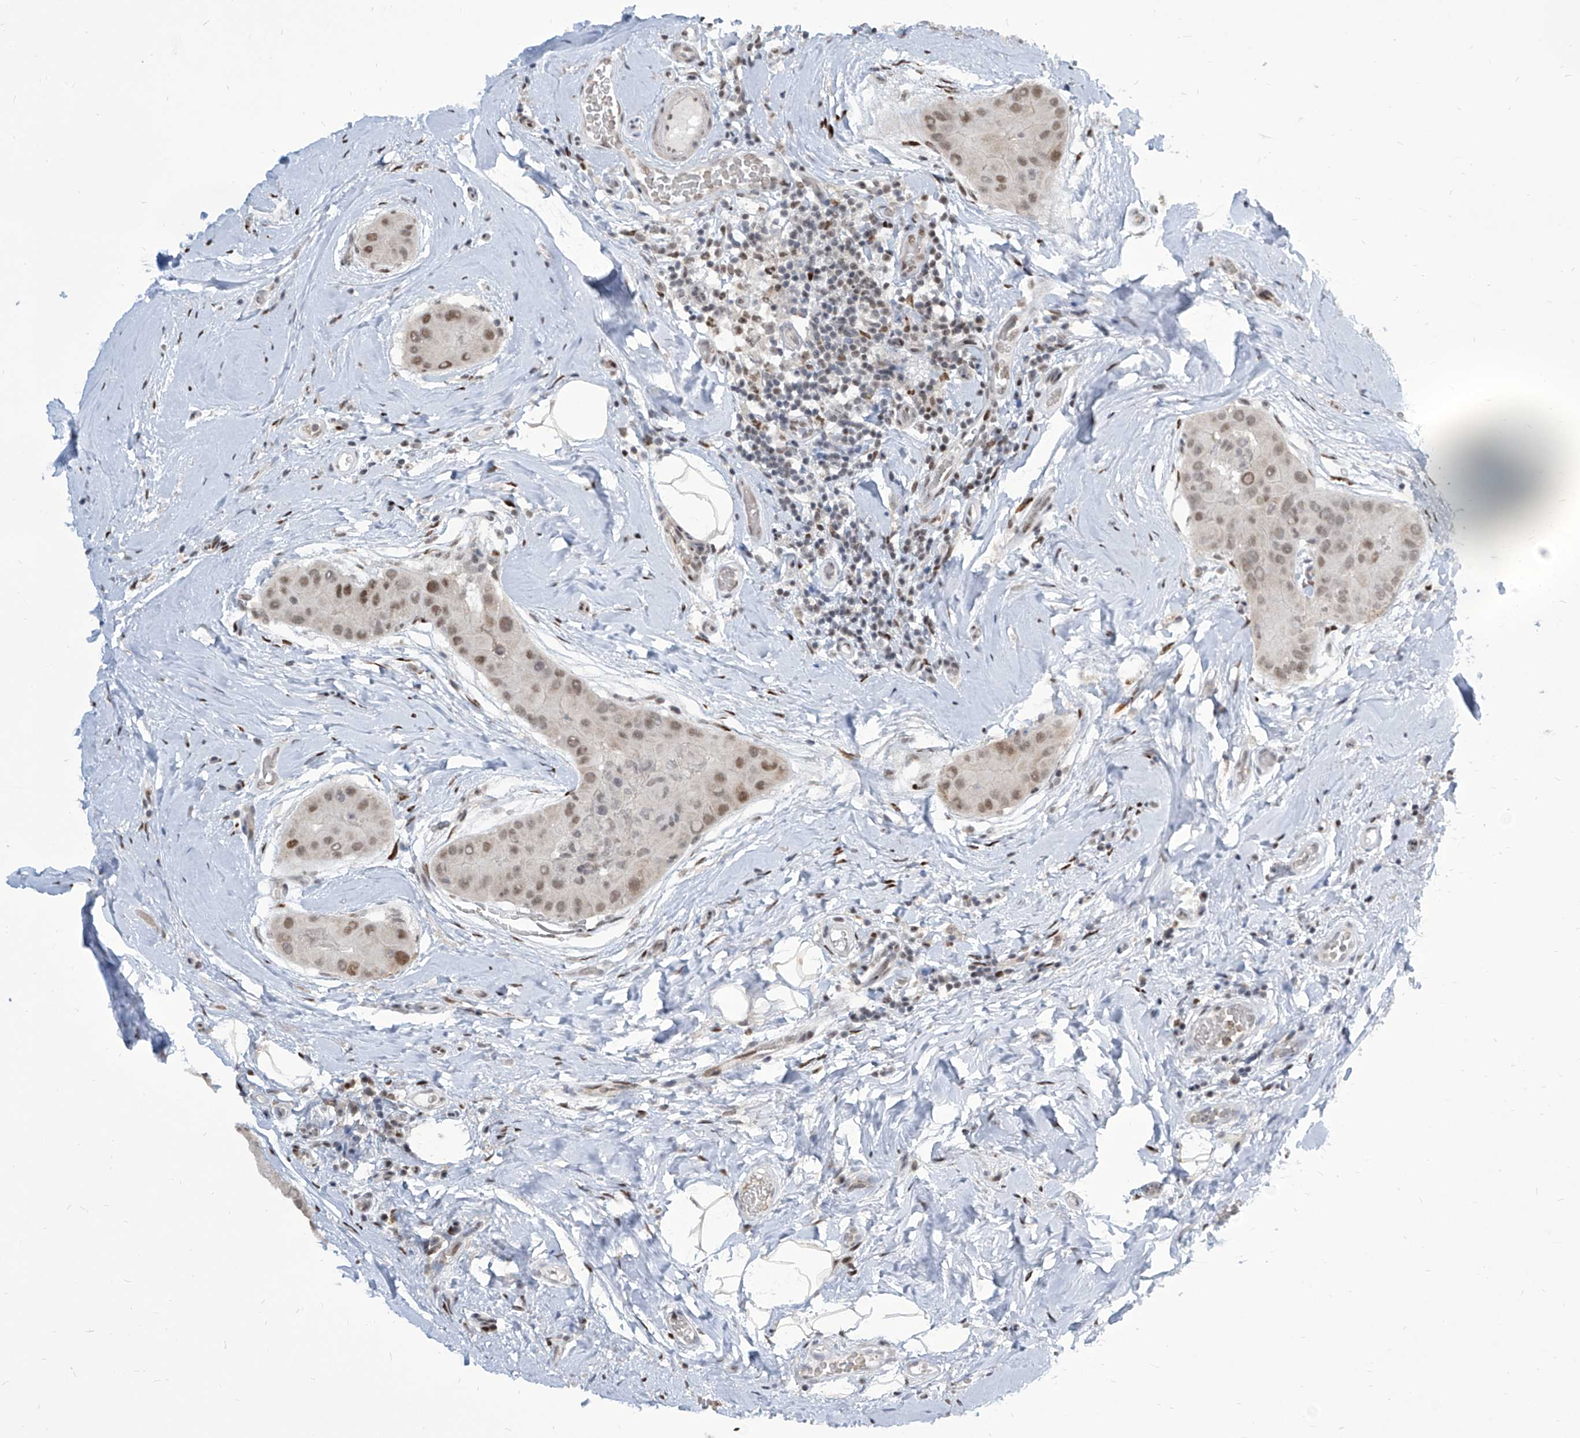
{"staining": {"intensity": "moderate", "quantity": ">75%", "location": "nuclear"}, "tissue": "thyroid cancer", "cell_type": "Tumor cells", "image_type": "cancer", "snomed": [{"axis": "morphology", "description": "Papillary adenocarcinoma, NOS"}, {"axis": "topography", "description": "Thyroid gland"}], "caption": "Immunohistochemical staining of thyroid cancer (papillary adenocarcinoma) shows medium levels of moderate nuclear protein staining in approximately >75% of tumor cells.", "gene": "IRF2", "patient": {"sex": "male", "age": 33}}